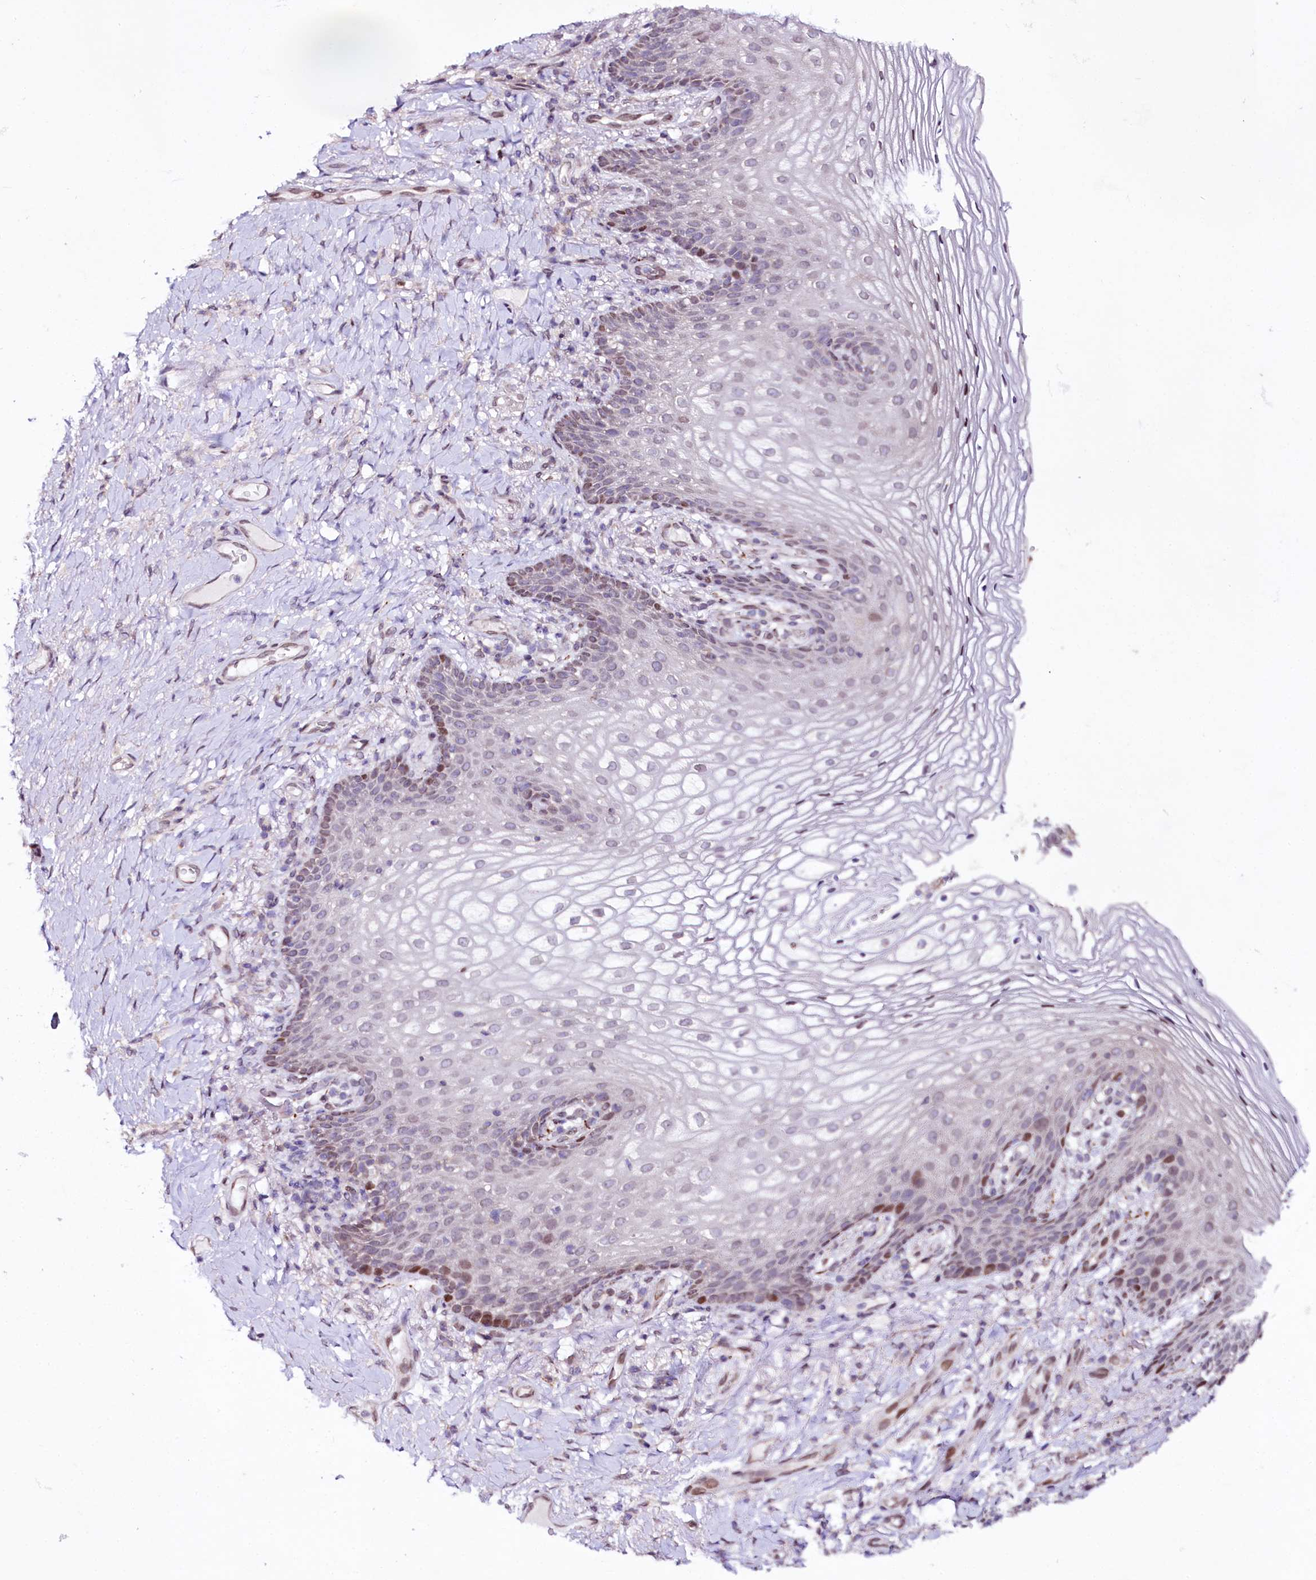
{"staining": {"intensity": "moderate", "quantity": "<25%", "location": "cytoplasmic/membranous,nuclear"}, "tissue": "vagina", "cell_type": "Squamous epithelial cells", "image_type": "normal", "snomed": [{"axis": "morphology", "description": "Normal tissue, NOS"}, {"axis": "topography", "description": "Vagina"}], "caption": "DAB immunohistochemical staining of normal vagina exhibits moderate cytoplasmic/membranous,nuclear protein staining in approximately <25% of squamous epithelial cells.", "gene": "ZNF226", "patient": {"sex": "female", "age": 60}}